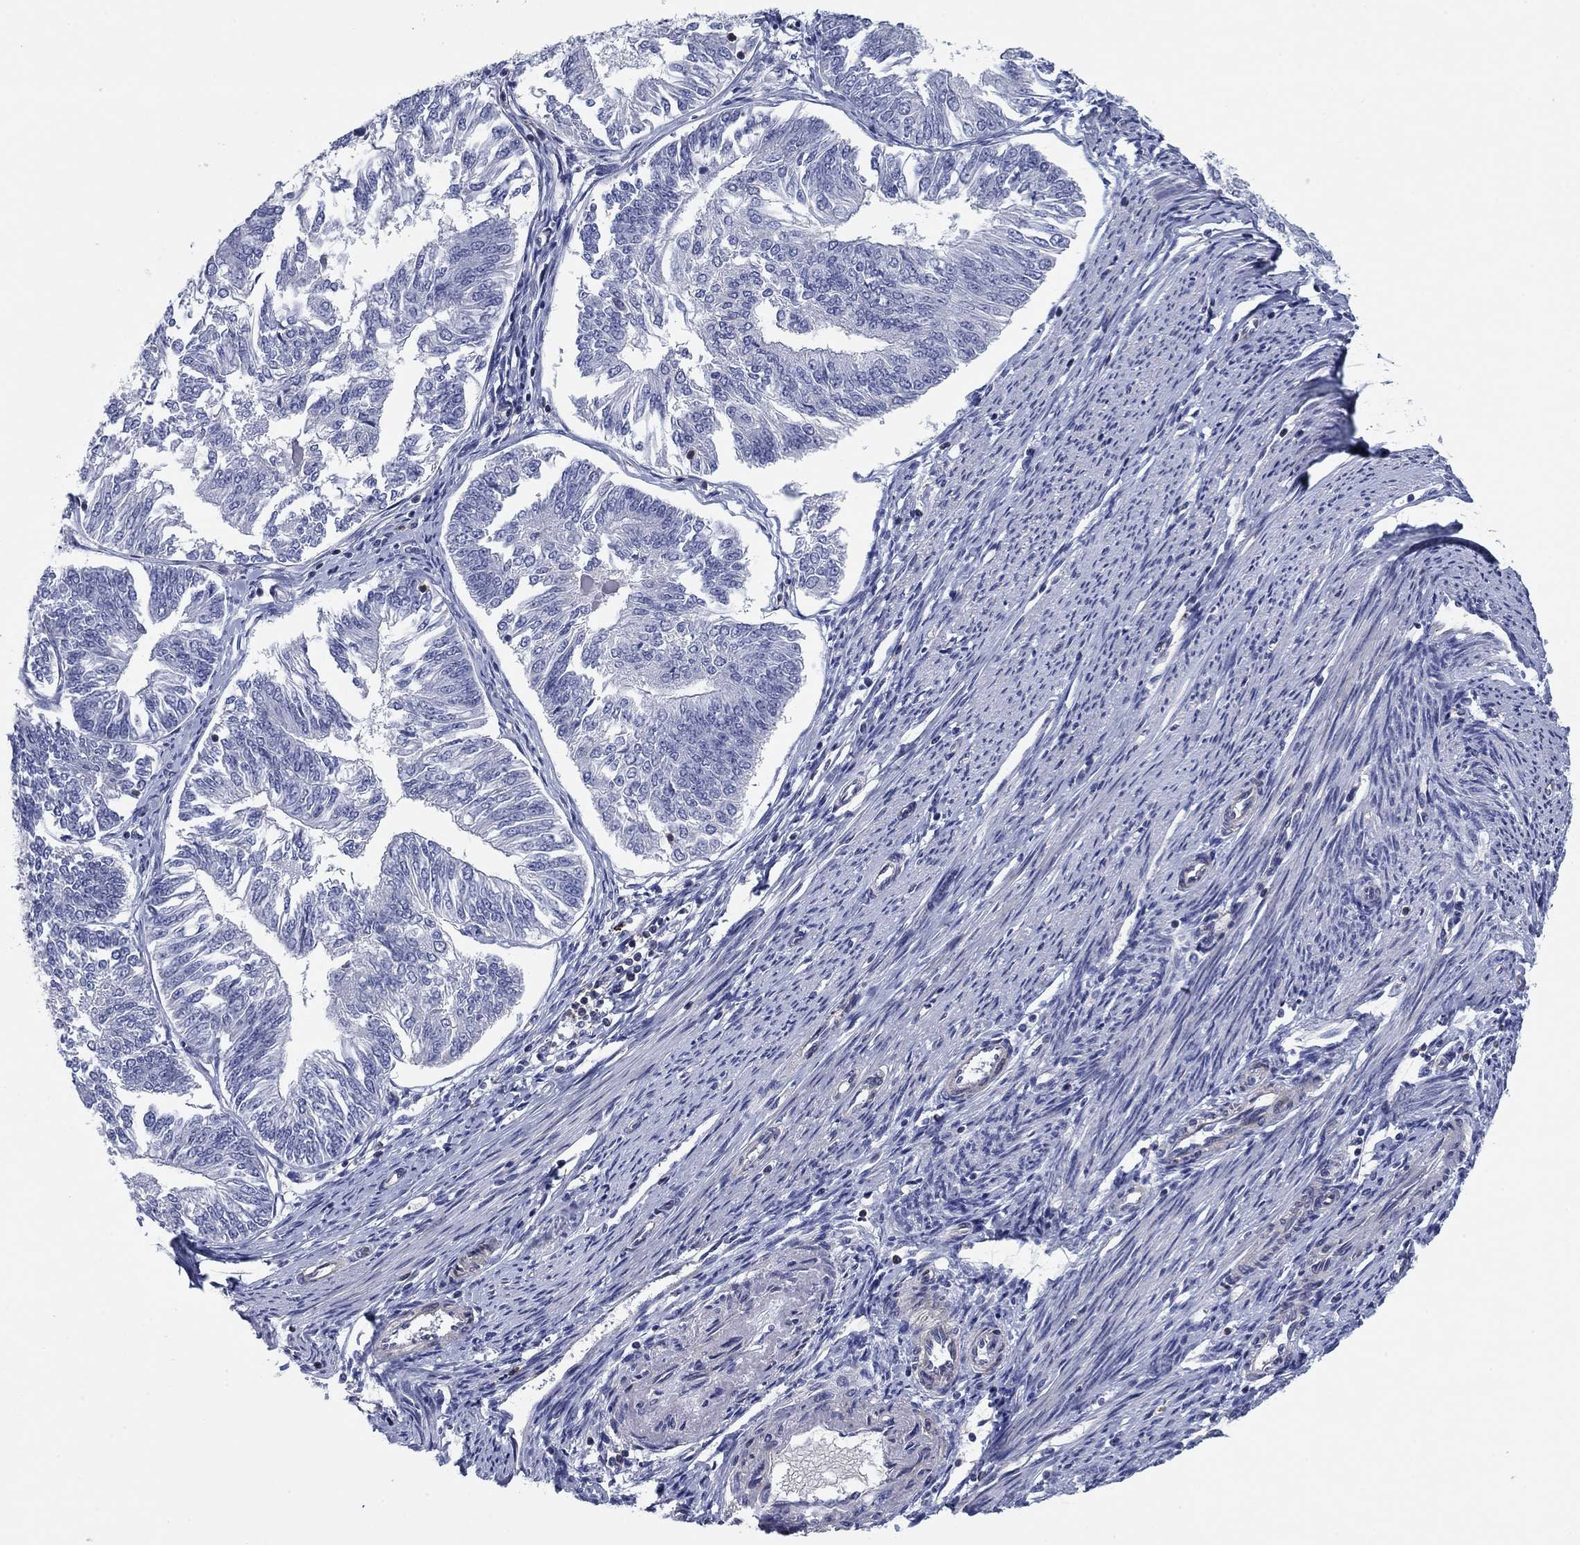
{"staining": {"intensity": "negative", "quantity": "none", "location": "none"}, "tissue": "endometrial cancer", "cell_type": "Tumor cells", "image_type": "cancer", "snomed": [{"axis": "morphology", "description": "Adenocarcinoma, NOS"}, {"axis": "topography", "description": "Endometrium"}], "caption": "A histopathology image of endometrial adenocarcinoma stained for a protein shows no brown staining in tumor cells. (Stains: DAB (3,3'-diaminobenzidine) IHC with hematoxylin counter stain, Microscopy: brightfield microscopy at high magnification).", "gene": "PSD4", "patient": {"sex": "female", "age": 58}}